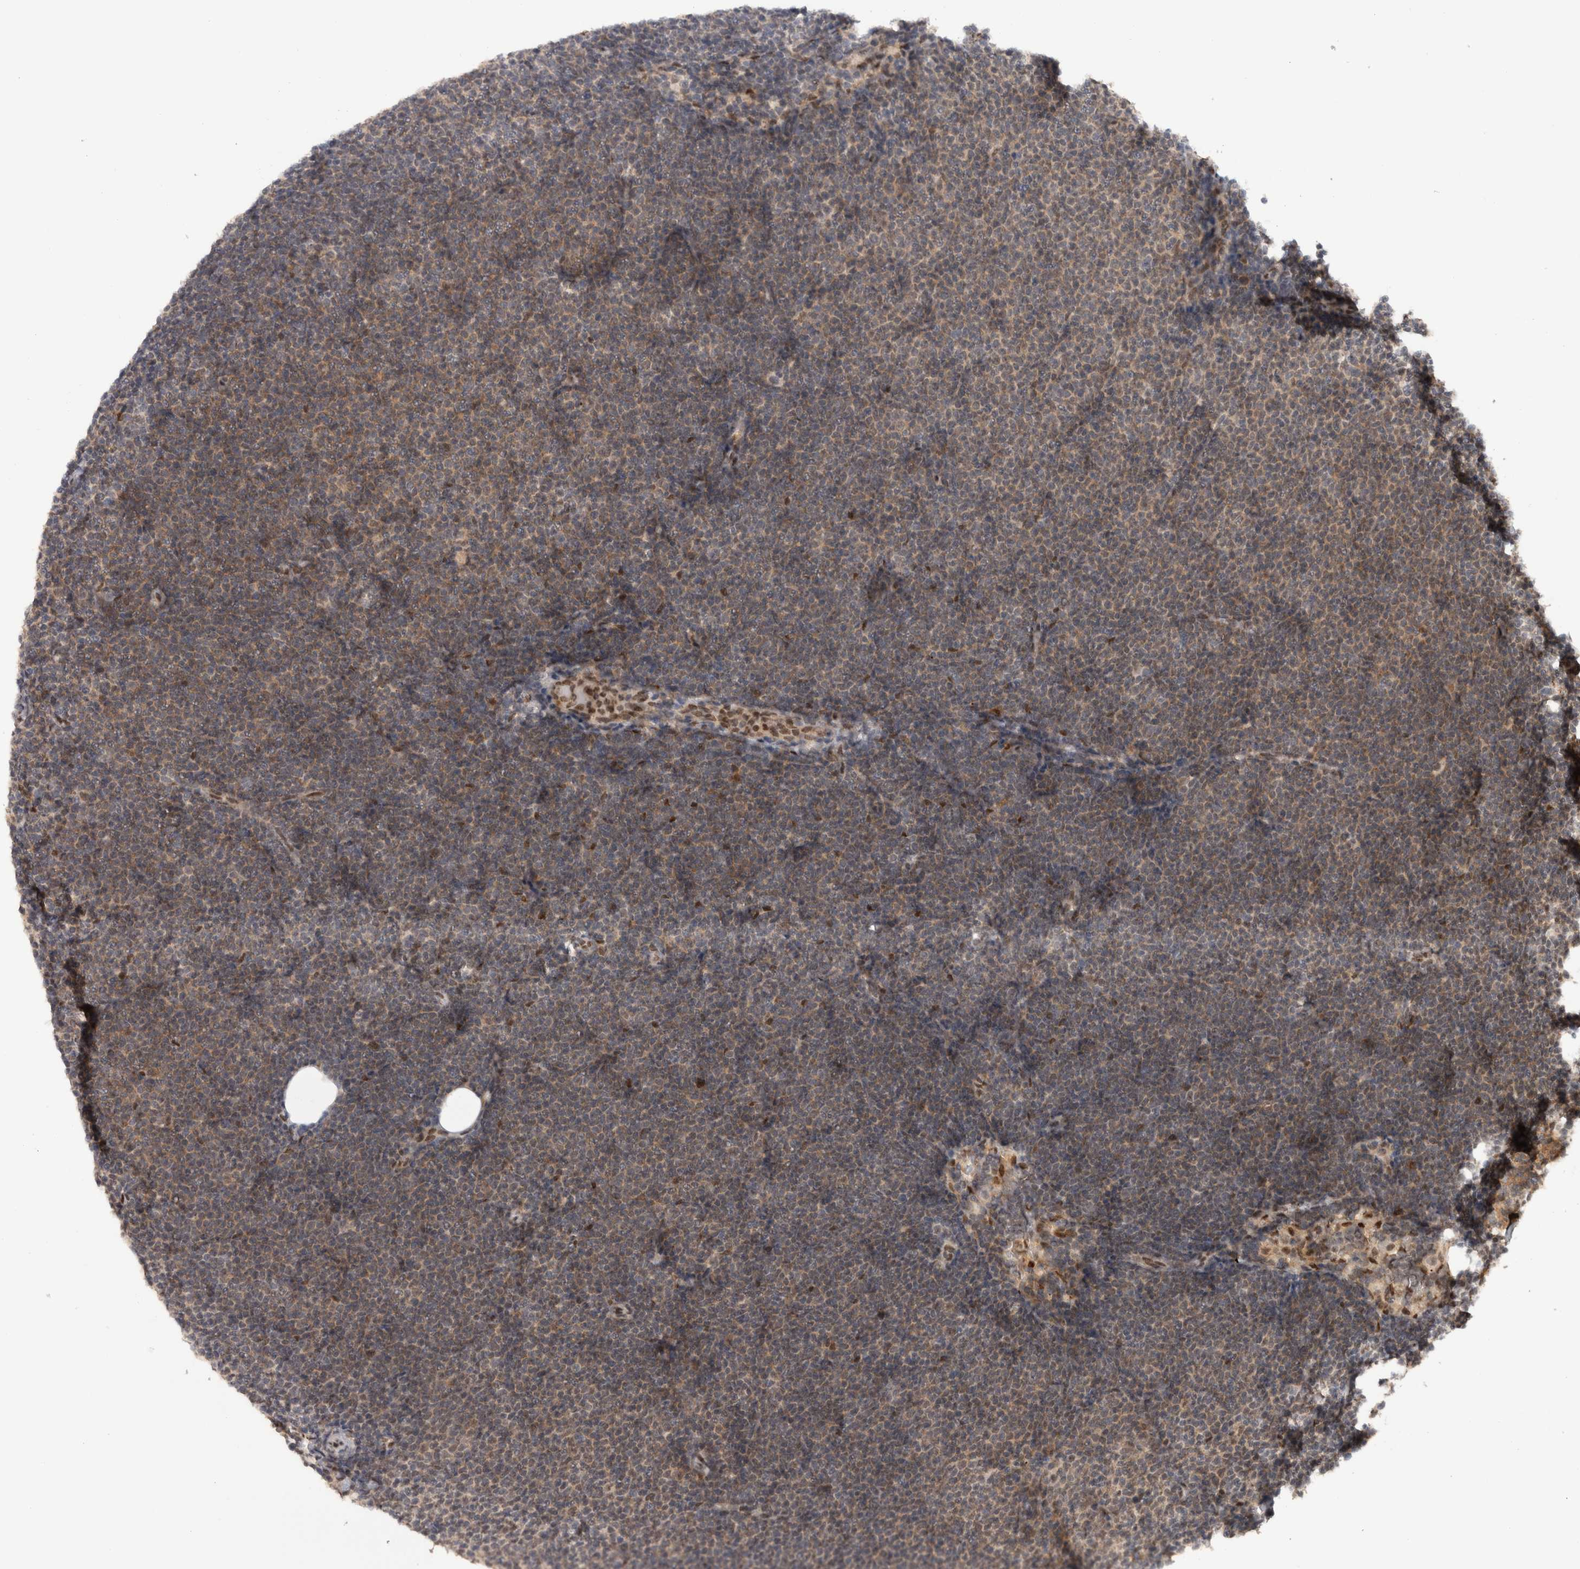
{"staining": {"intensity": "strong", "quantity": "<25%", "location": "cytoplasmic/membranous"}, "tissue": "lymphoma", "cell_type": "Tumor cells", "image_type": "cancer", "snomed": [{"axis": "morphology", "description": "Malignant lymphoma, non-Hodgkin's type, Low grade"}, {"axis": "topography", "description": "Lymph node"}], "caption": "A high-resolution micrograph shows immunohistochemistry staining of lymphoma, which demonstrates strong cytoplasmic/membranous positivity in about <25% of tumor cells.", "gene": "RPS6KA2", "patient": {"sex": "female", "age": 53}}